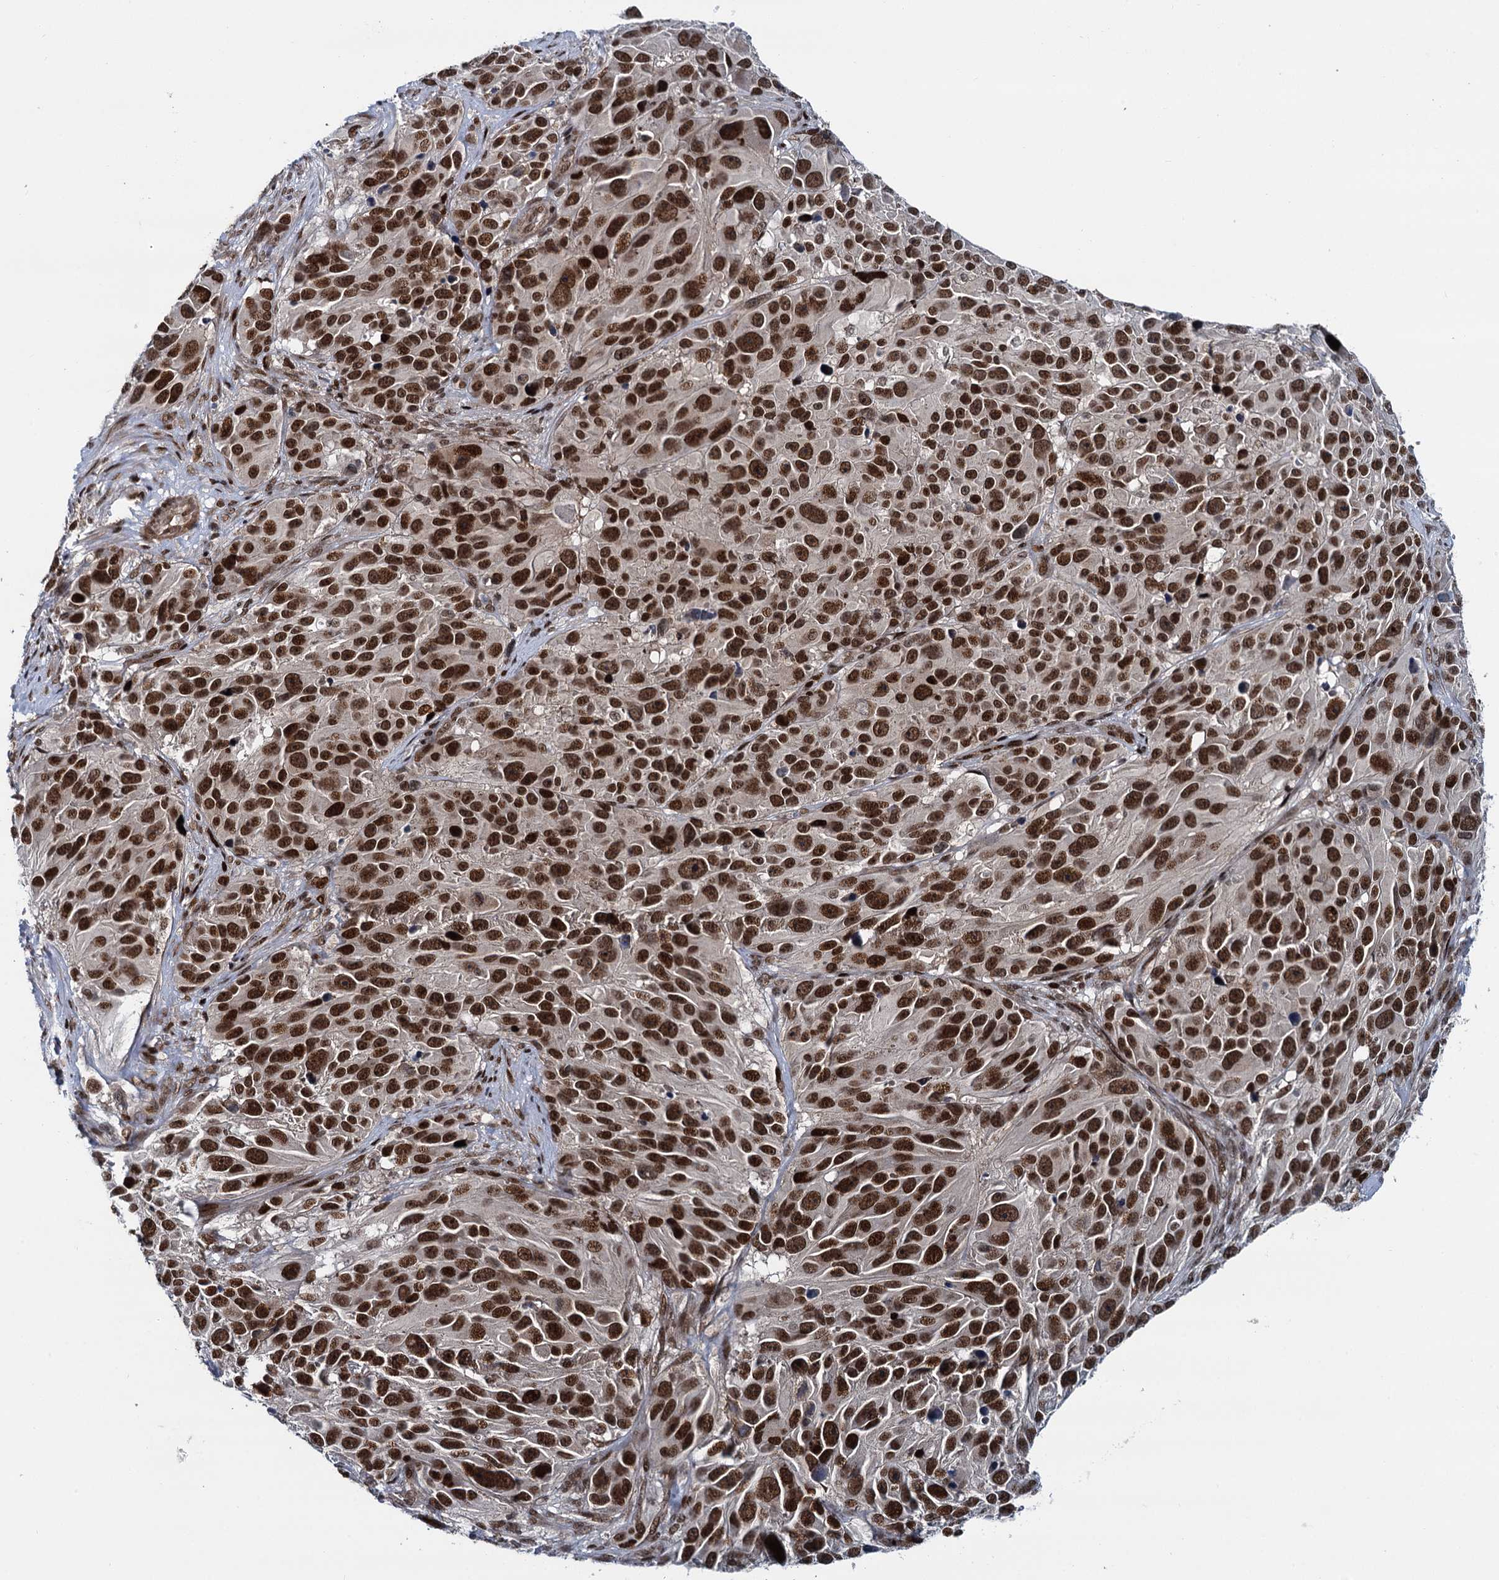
{"staining": {"intensity": "strong", "quantity": ">75%", "location": "nuclear"}, "tissue": "melanoma", "cell_type": "Tumor cells", "image_type": "cancer", "snomed": [{"axis": "morphology", "description": "Malignant melanoma, NOS"}, {"axis": "topography", "description": "Skin"}], "caption": "Protein staining by IHC demonstrates strong nuclear positivity in approximately >75% of tumor cells in melanoma.", "gene": "RUFY2", "patient": {"sex": "male", "age": 84}}